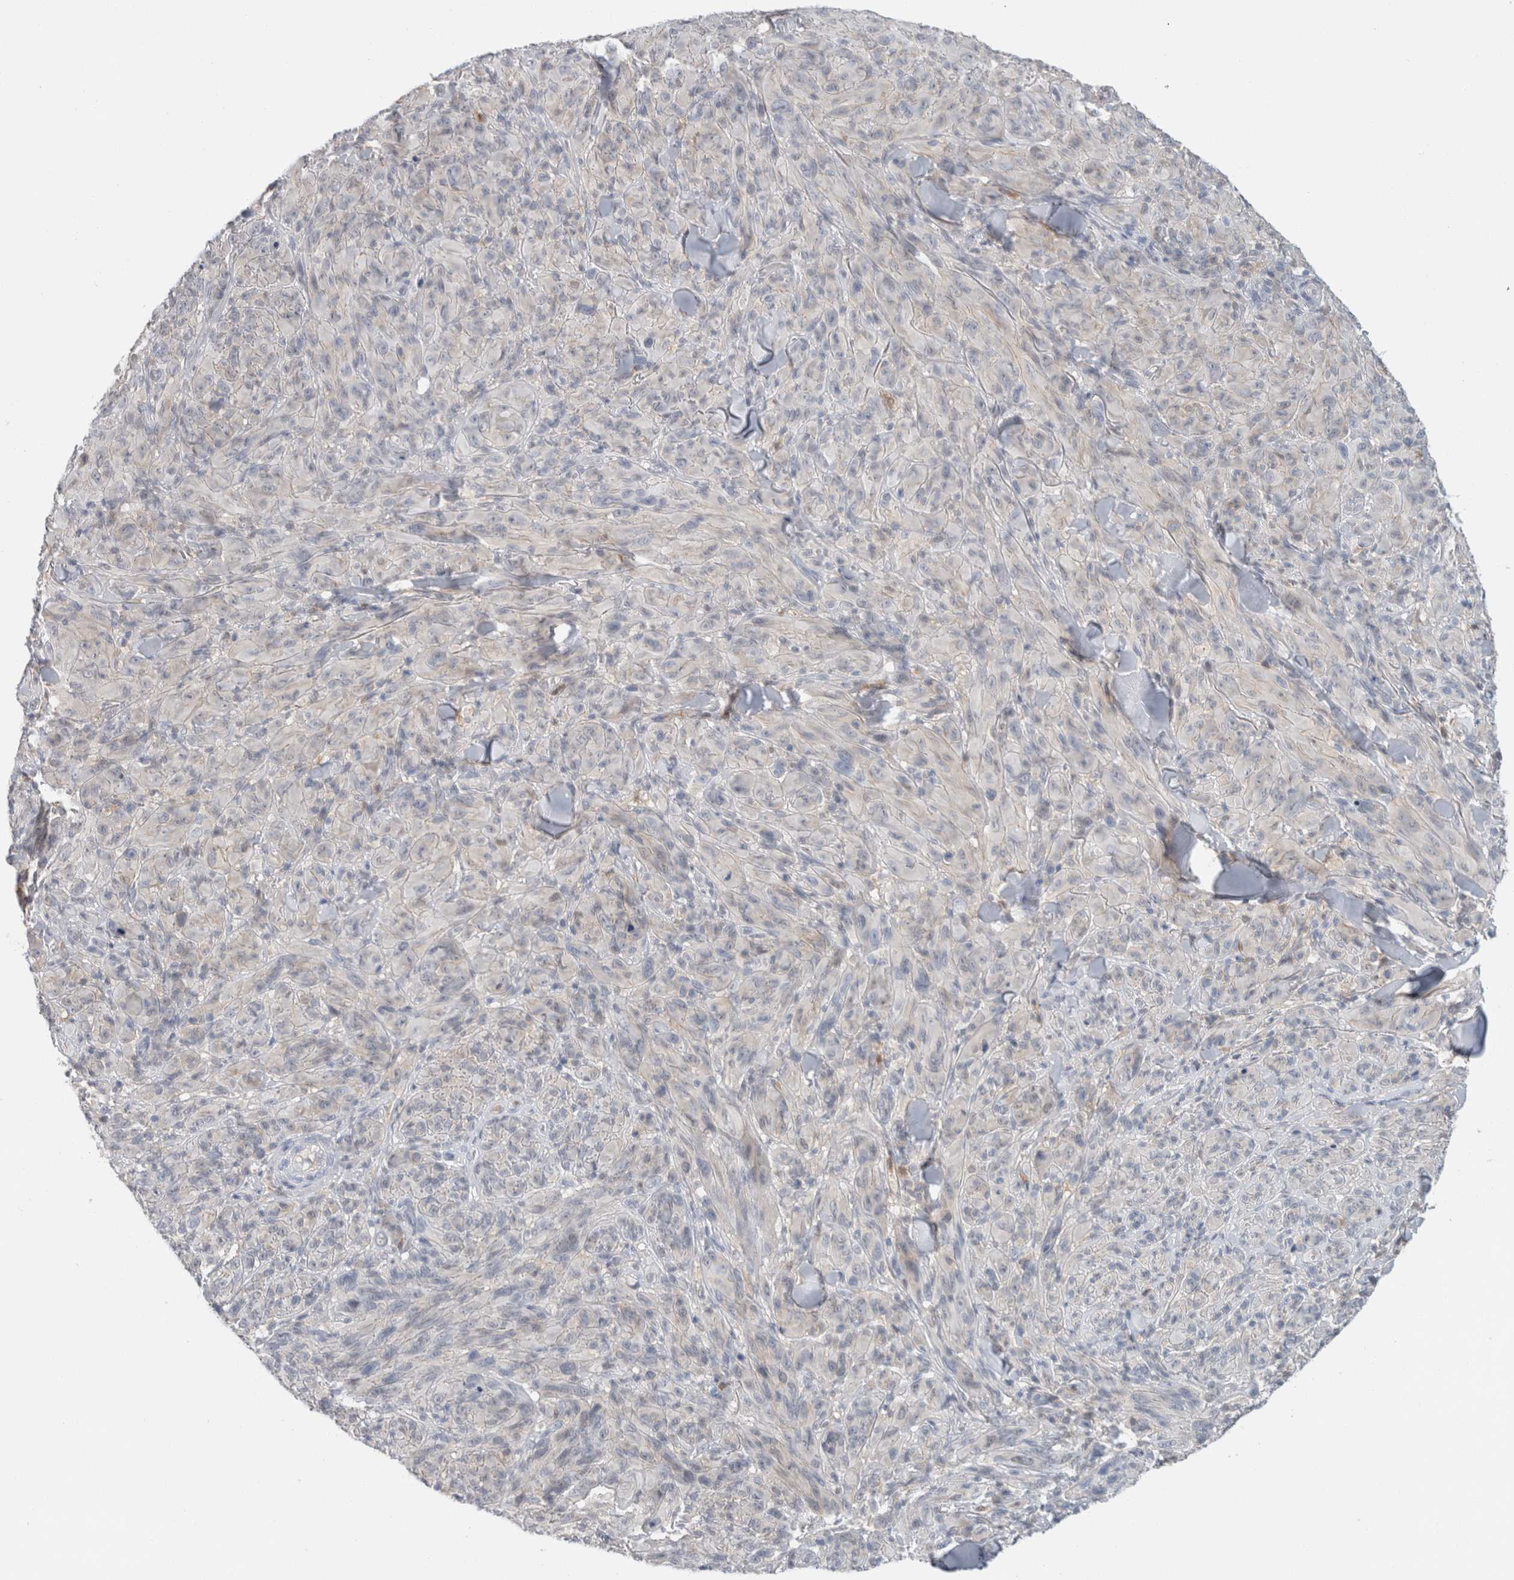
{"staining": {"intensity": "negative", "quantity": "none", "location": "none"}, "tissue": "melanoma", "cell_type": "Tumor cells", "image_type": "cancer", "snomed": [{"axis": "morphology", "description": "Malignant melanoma, NOS"}, {"axis": "topography", "description": "Skin of head"}], "caption": "Immunohistochemistry photomicrograph of malignant melanoma stained for a protein (brown), which demonstrates no staining in tumor cells.", "gene": "CASP6", "patient": {"sex": "male", "age": 96}}